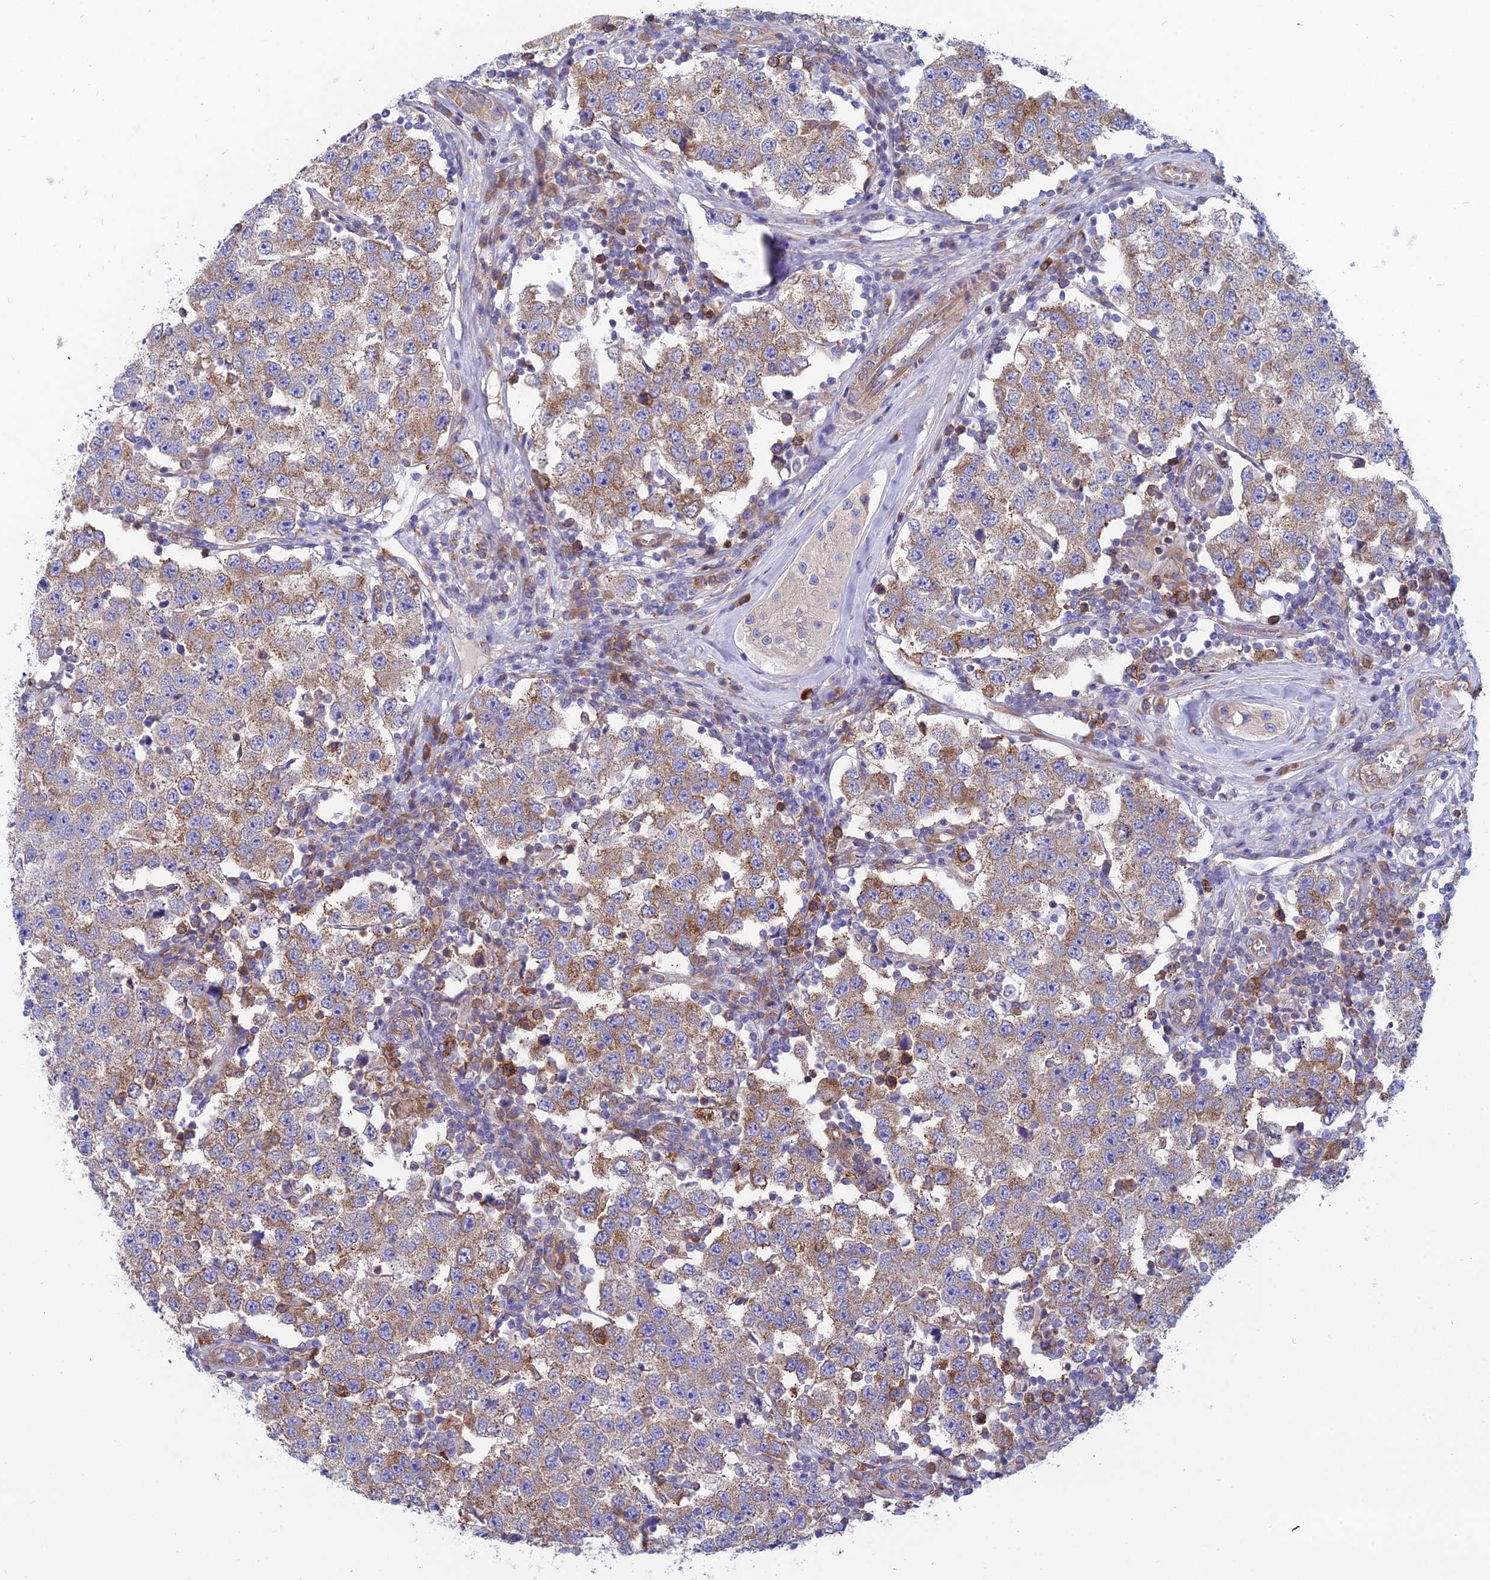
{"staining": {"intensity": "moderate", "quantity": ">75%", "location": "cytoplasmic/membranous"}, "tissue": "testis cancer", "cell_type": "Tumor cells", "image_type": "cancer", "snomed": [{"axis": "morphology", "description": "Seminoma, NOS"}, {"axis": "topography", "description": "Testis"}], "caption": "This photomicrograph exhibits testis cancer (seminoma) stained with immunohistochemistry (IHC) to label a protein in brown. The cytoplasmic/membranous of tumor cells show moderate positivity for the protein. Nuclei are counter-stained blue.", "gene": "TXLNA", "patient": {"sex": "male", "age": 34}}